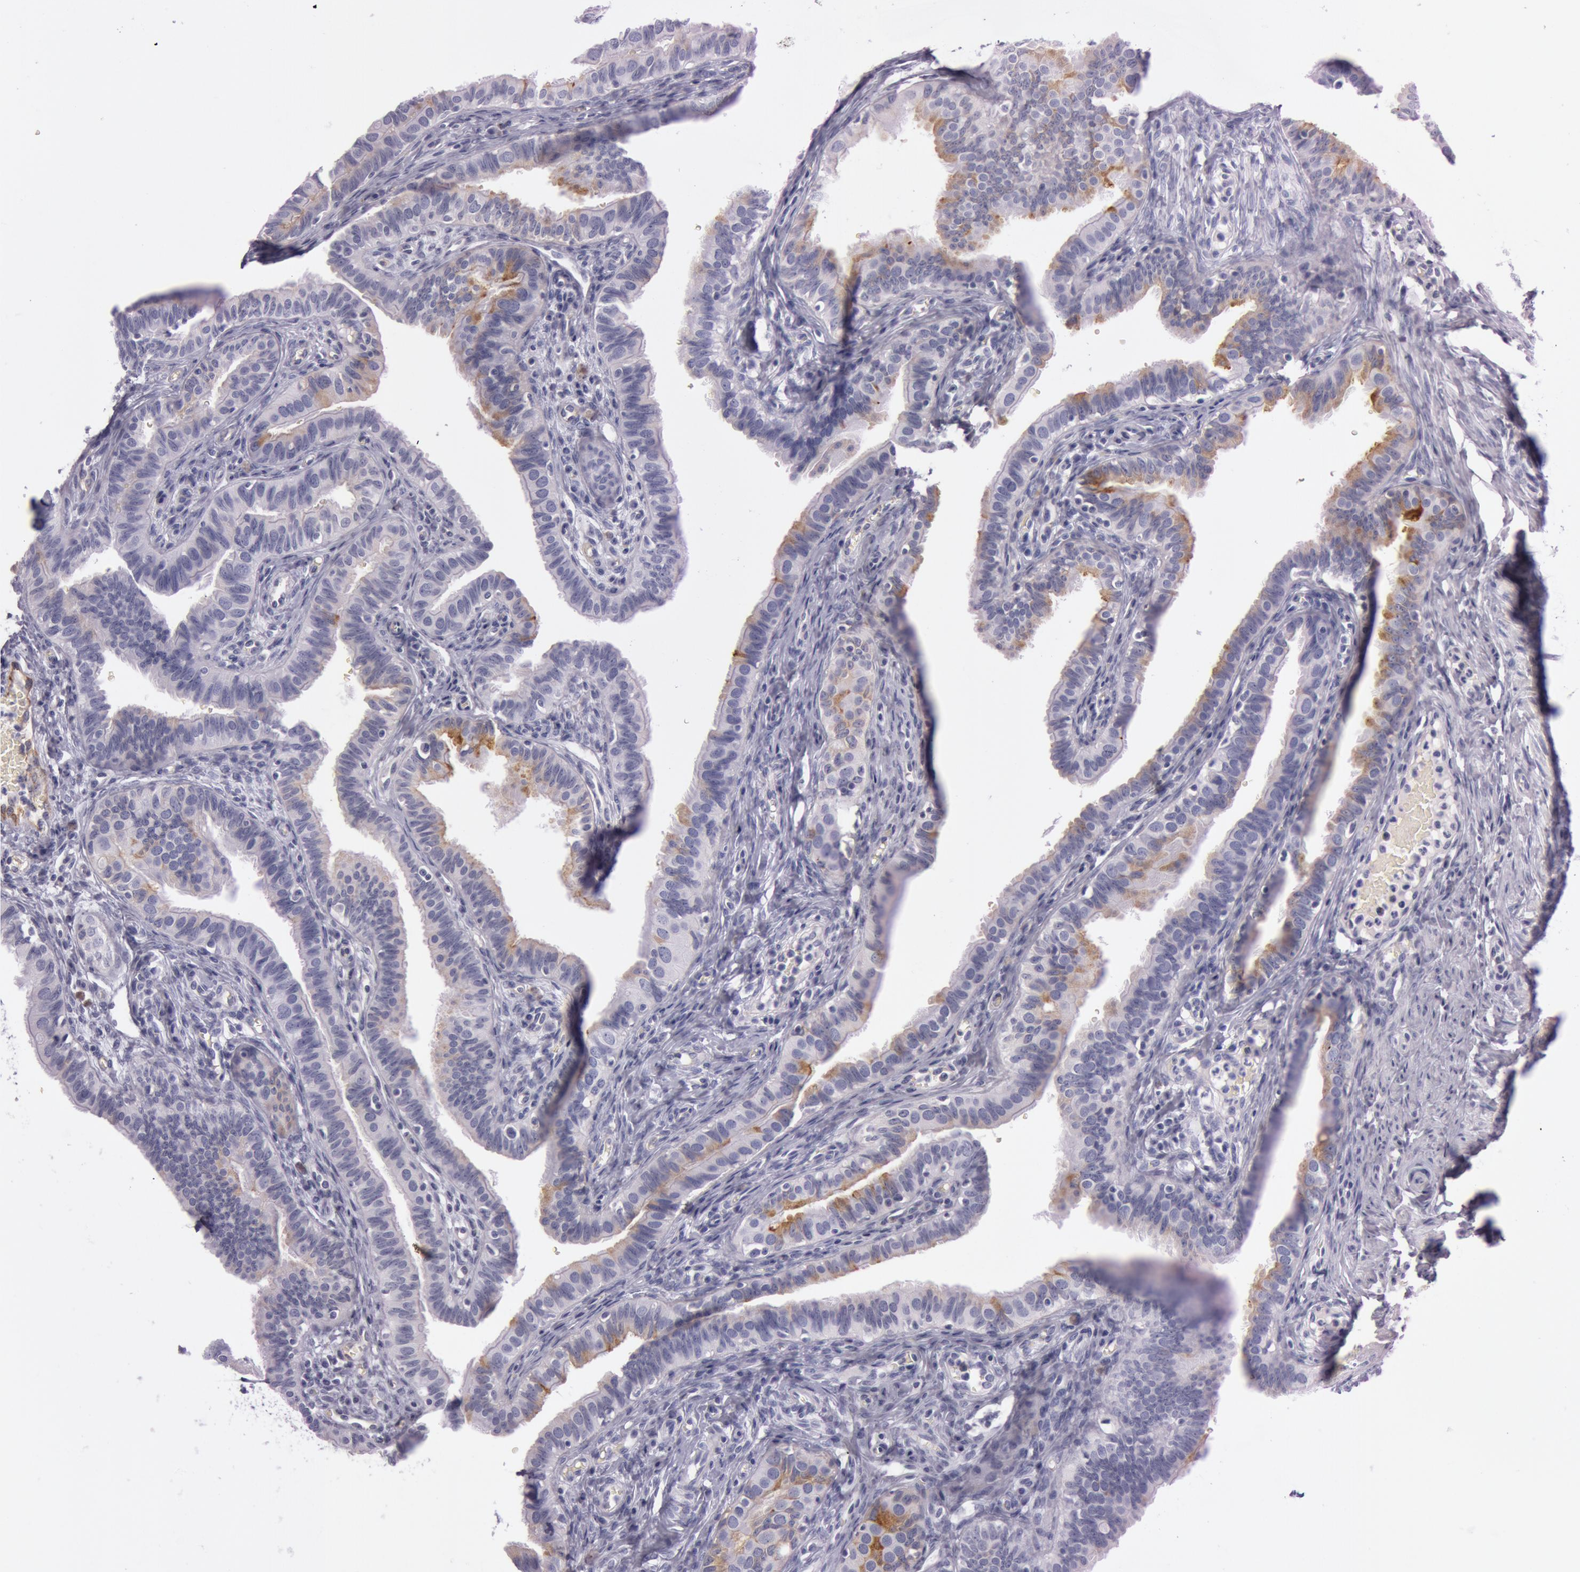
{"staining": {"intensity": "negative", "quantity": "none", "location": "none"}, "tissue": "fallopian tube", "cell_type": "Glandular cells", "image_type": "normal", "snomed": [{"axis": "morphology", "description": "Normal tissue, NOS"}, {"axis": "topography", "description": "Fallopian tube"}, {"axis": "topography", "description": "Ovary"}], "caption": "Micrograph shows no protein staining in glandular cells of benign fallopian tube.", "gene": "FOLH1", "patient": {"sex": "female", "age": 51}}